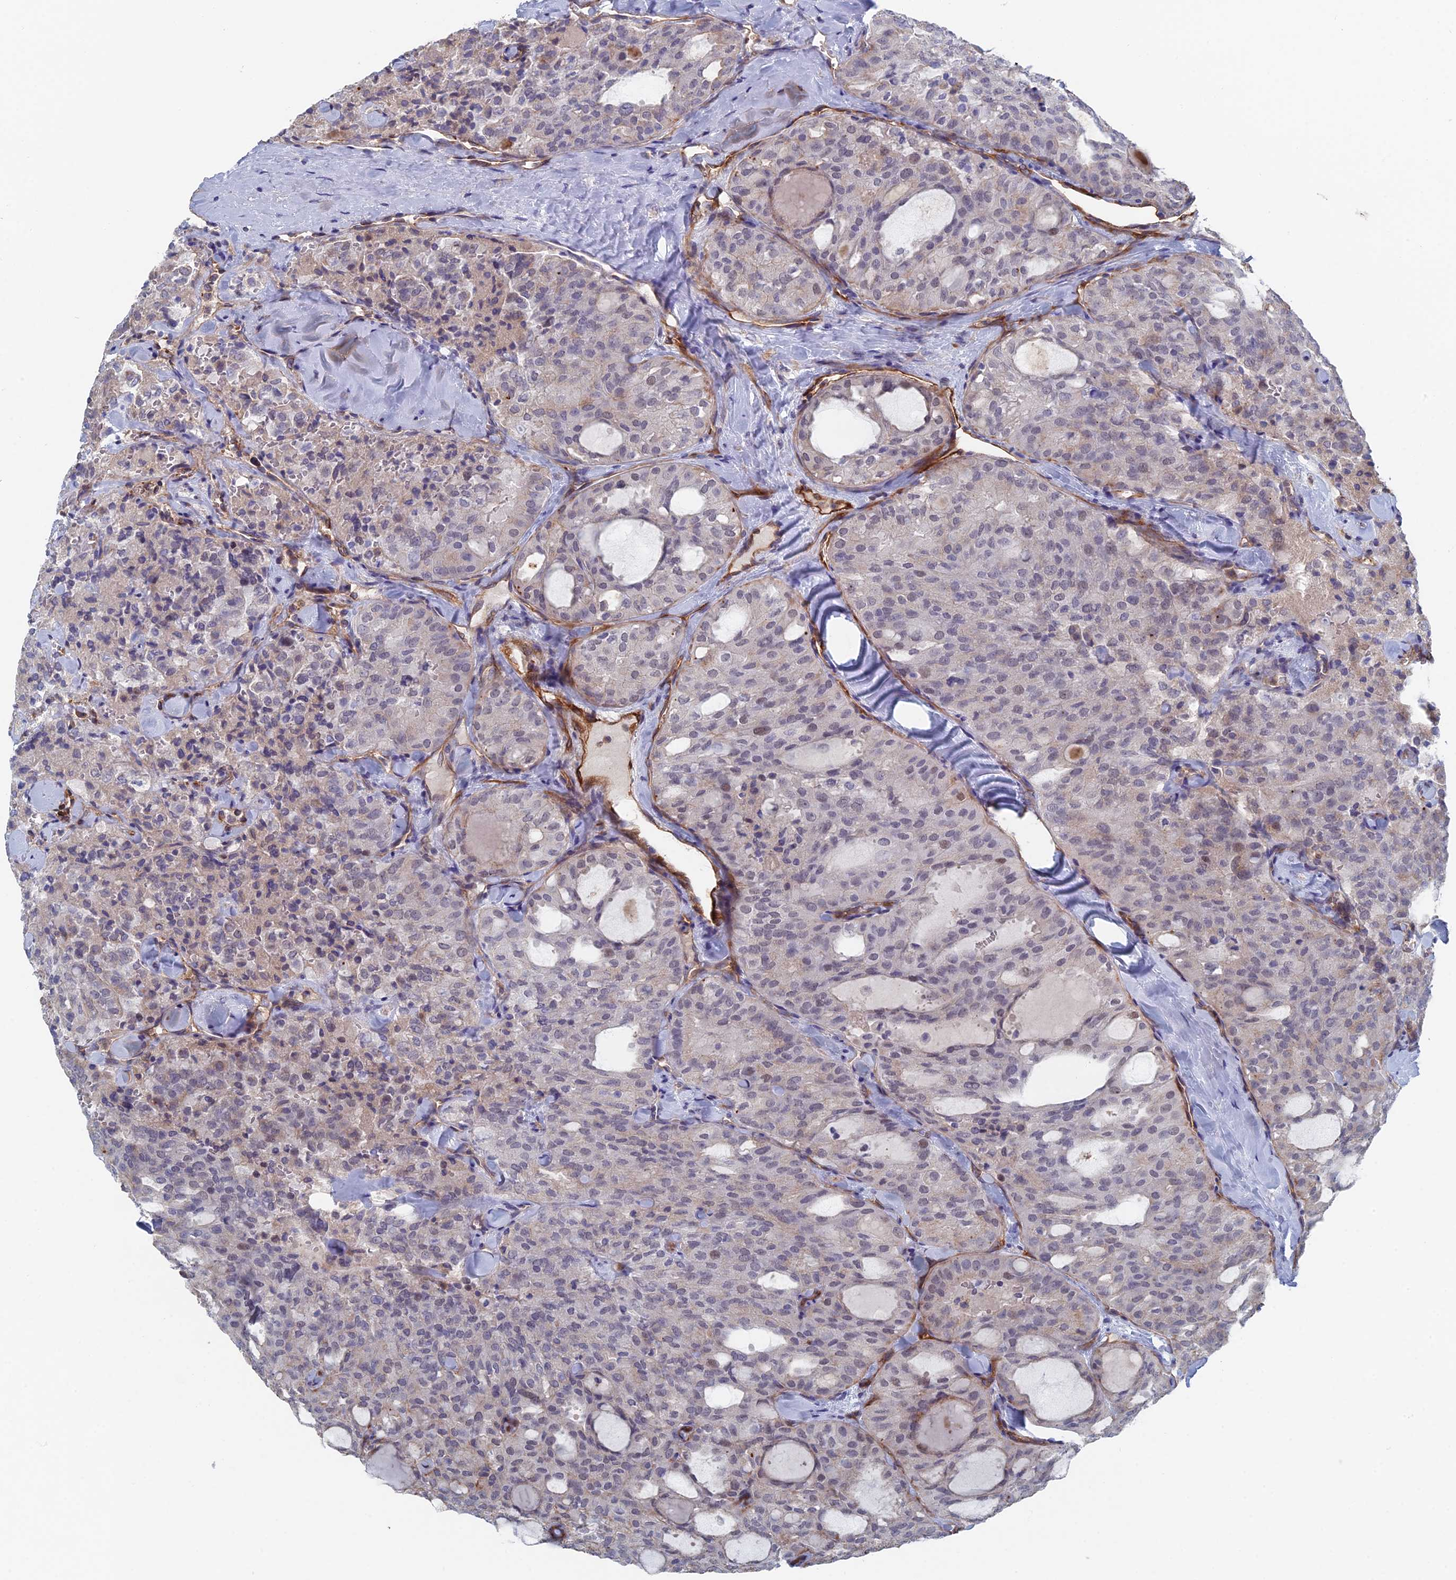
{"staining": {"intensity": "weak", "quantity": "<25%", "location": "cytoplasmic/membranous,nuclear"}, "tissue": "thyroid cancer", "cell_type": "Tumor cells", "image_type": "cancer", "snomed": [{"axis": "morphology", "description": "Follicular adenoma carcinoma, NOS"}, {"axis": "topography", "description": "Thyroid gland"}], "caption": "A photomicrograph of follicular adenoma carcinoma (thyroid) stained for a protein demonstrates no brown staining in tumor cells. (Brightfield microscopy of DAB immunohistochemistry (IHC) at high magnification).", "gene": "ARAP3", "patient": {"sex": "male", "age": 75}}